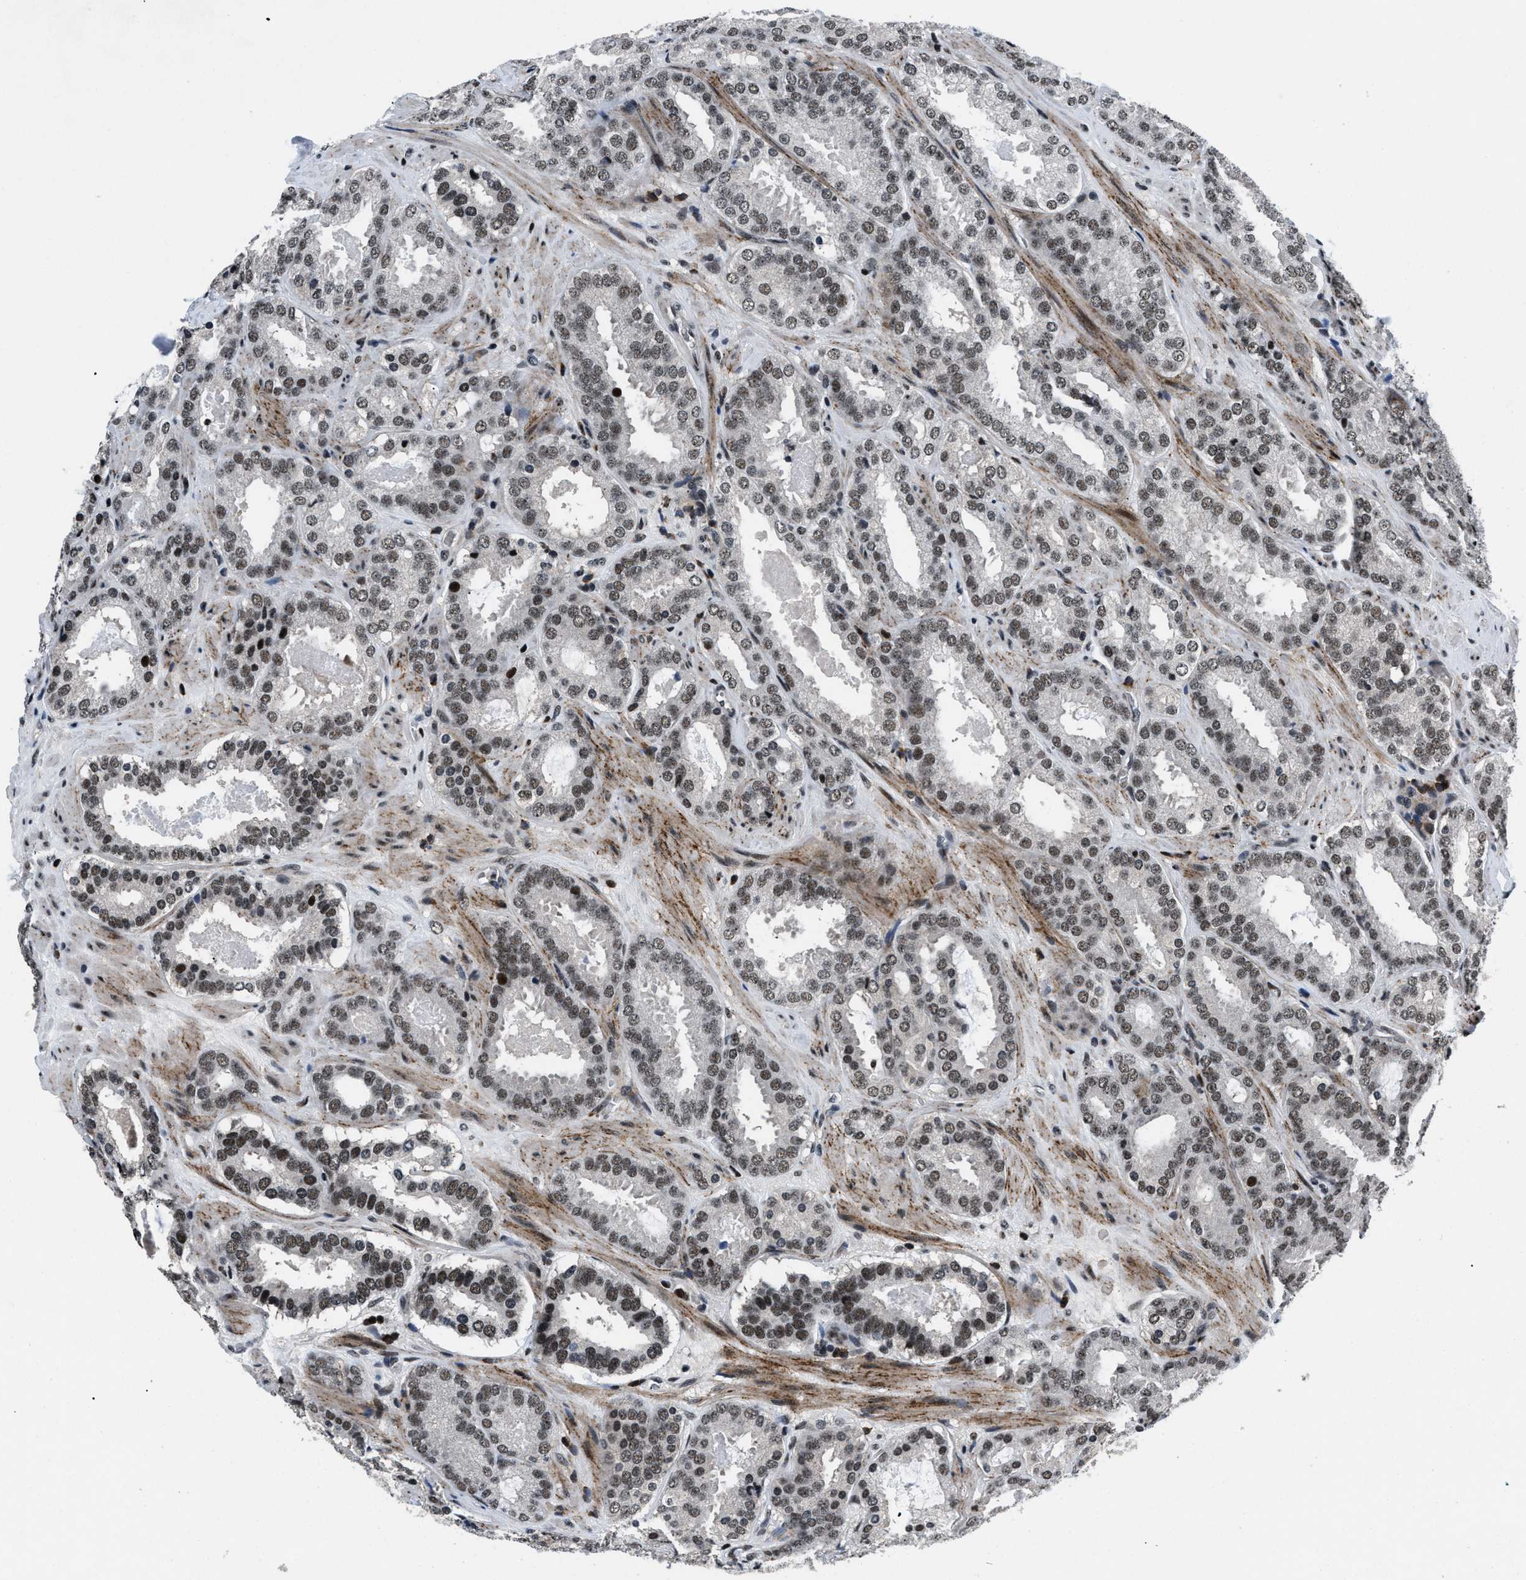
{"staining": {"intensity": "strong", "quantity": ">75%", "location": "nuclear"}, "tissue": "prostate cancer", "cell_type": "Tumor cells", "image_type": "cancer", "snomed": [{"axis": "morphology", "description": "Adenocarcinoma, Low grade"}, {"axis": "topography", "description": "Prostate"}], "caption": "Immunohistochemistry (IHC) (DAB) staining of prostate adenocarcinoma (low-grade) exhibits strong nuclear protein positivity in about >75% of tumor cells.", "gene": "SMARCB1", "patient": {"sex": "male", "age": 69}}